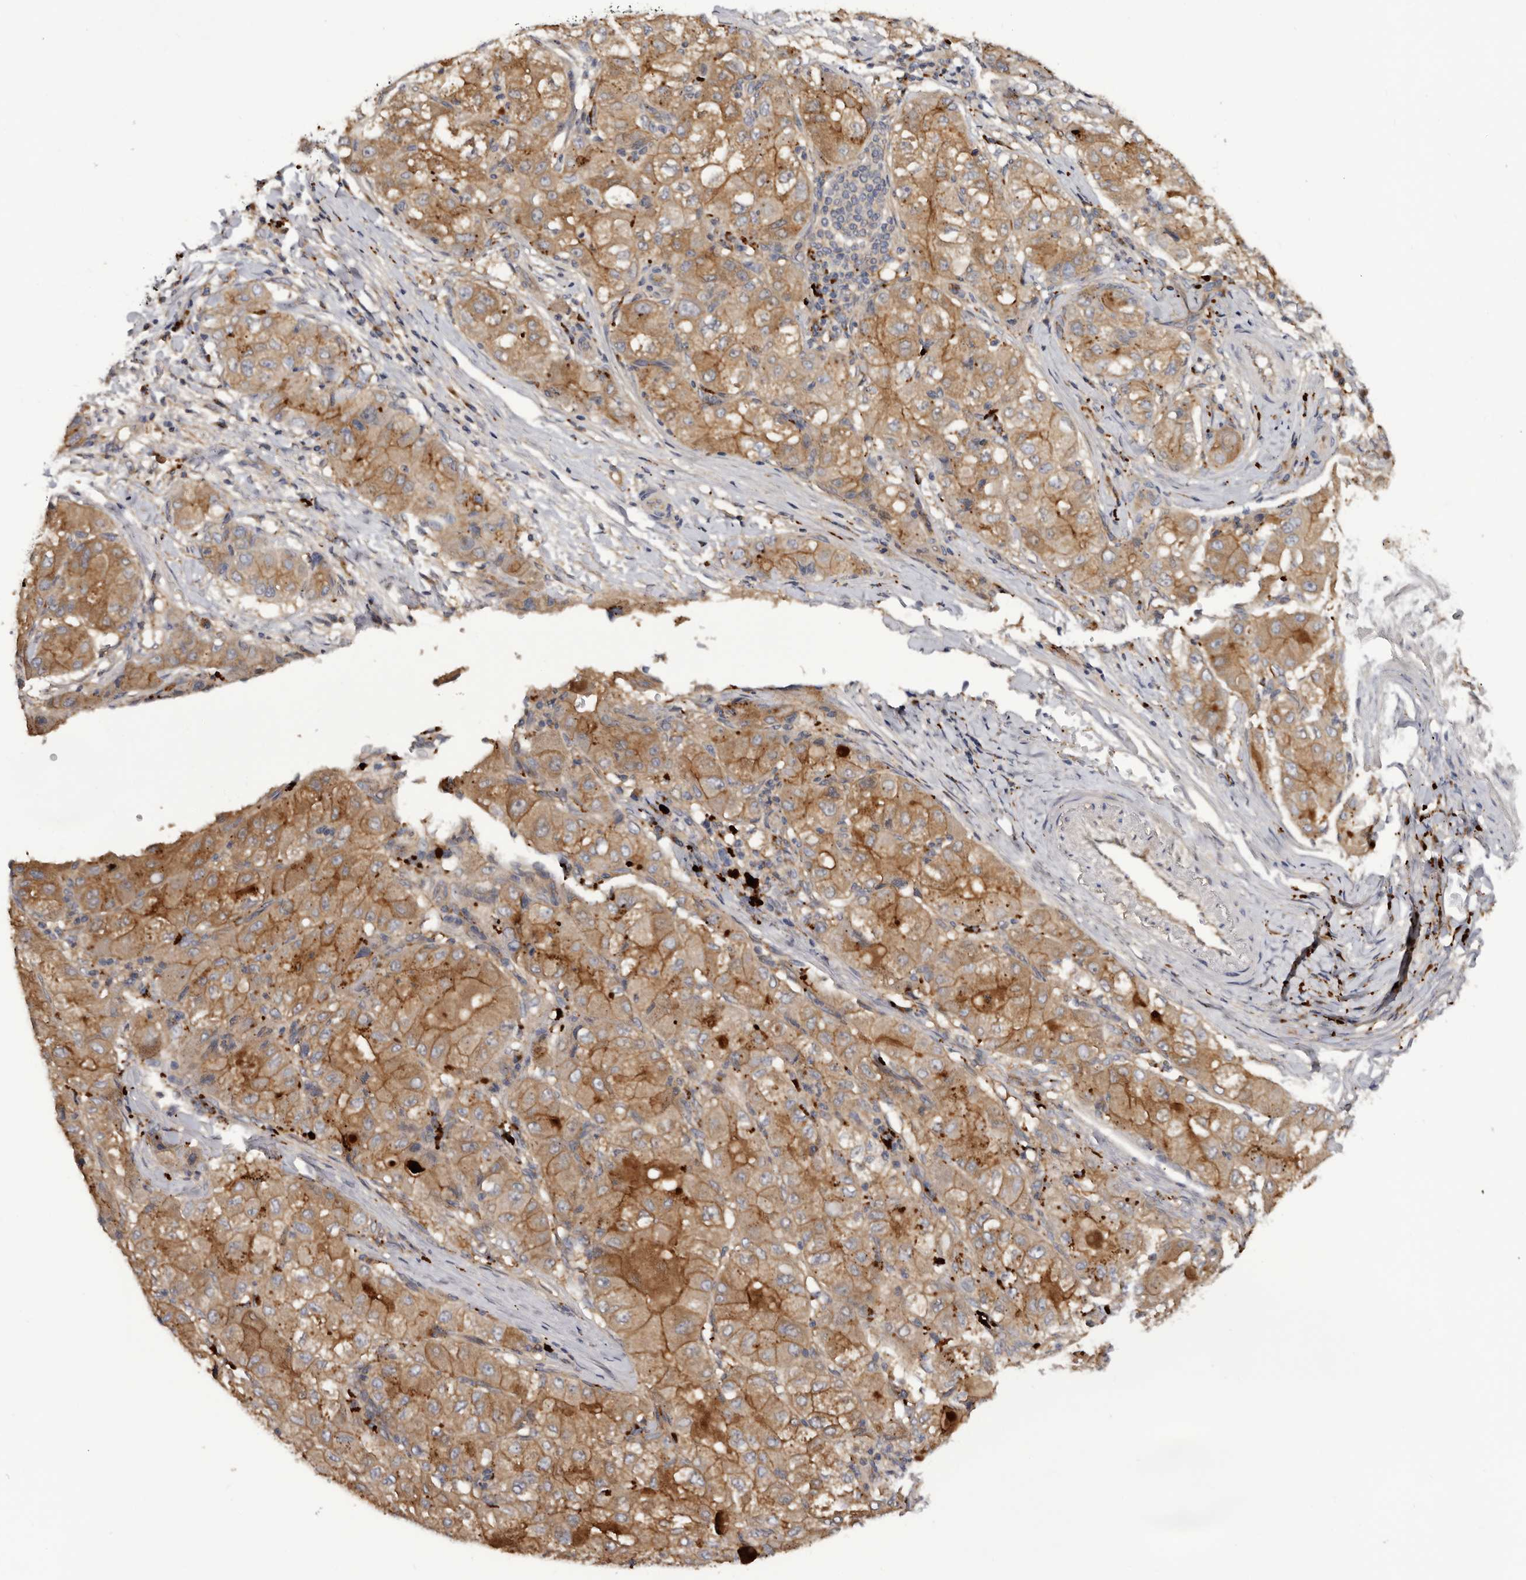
{"staining": {"intensity": "moderate", "quantity": ">75%", "location": "cytoplasmic/membranous"}, "tissue": "liver cancer", "cell_type": "Tumor cells", "image_type": "cancer", "snomed": [{"axis": "morphology", "description": "Carcinoma, Hepatocellular, NOS"}, {"axis": "topography", "description": "Liver"}], "caption": "Immunohistochemistry histopathology image of neoplastic tissue: hepatocellular carcinoma (liver) stained using immunohistochemistry shows medium levels of moderate protein expression localized specifically in the cytoplasmic/membranous of tumor cells, appearing as a cytoplasmic/membranous brown color.", "gene": "INKA2", "patient": {"sex": "male", "age": 80}}